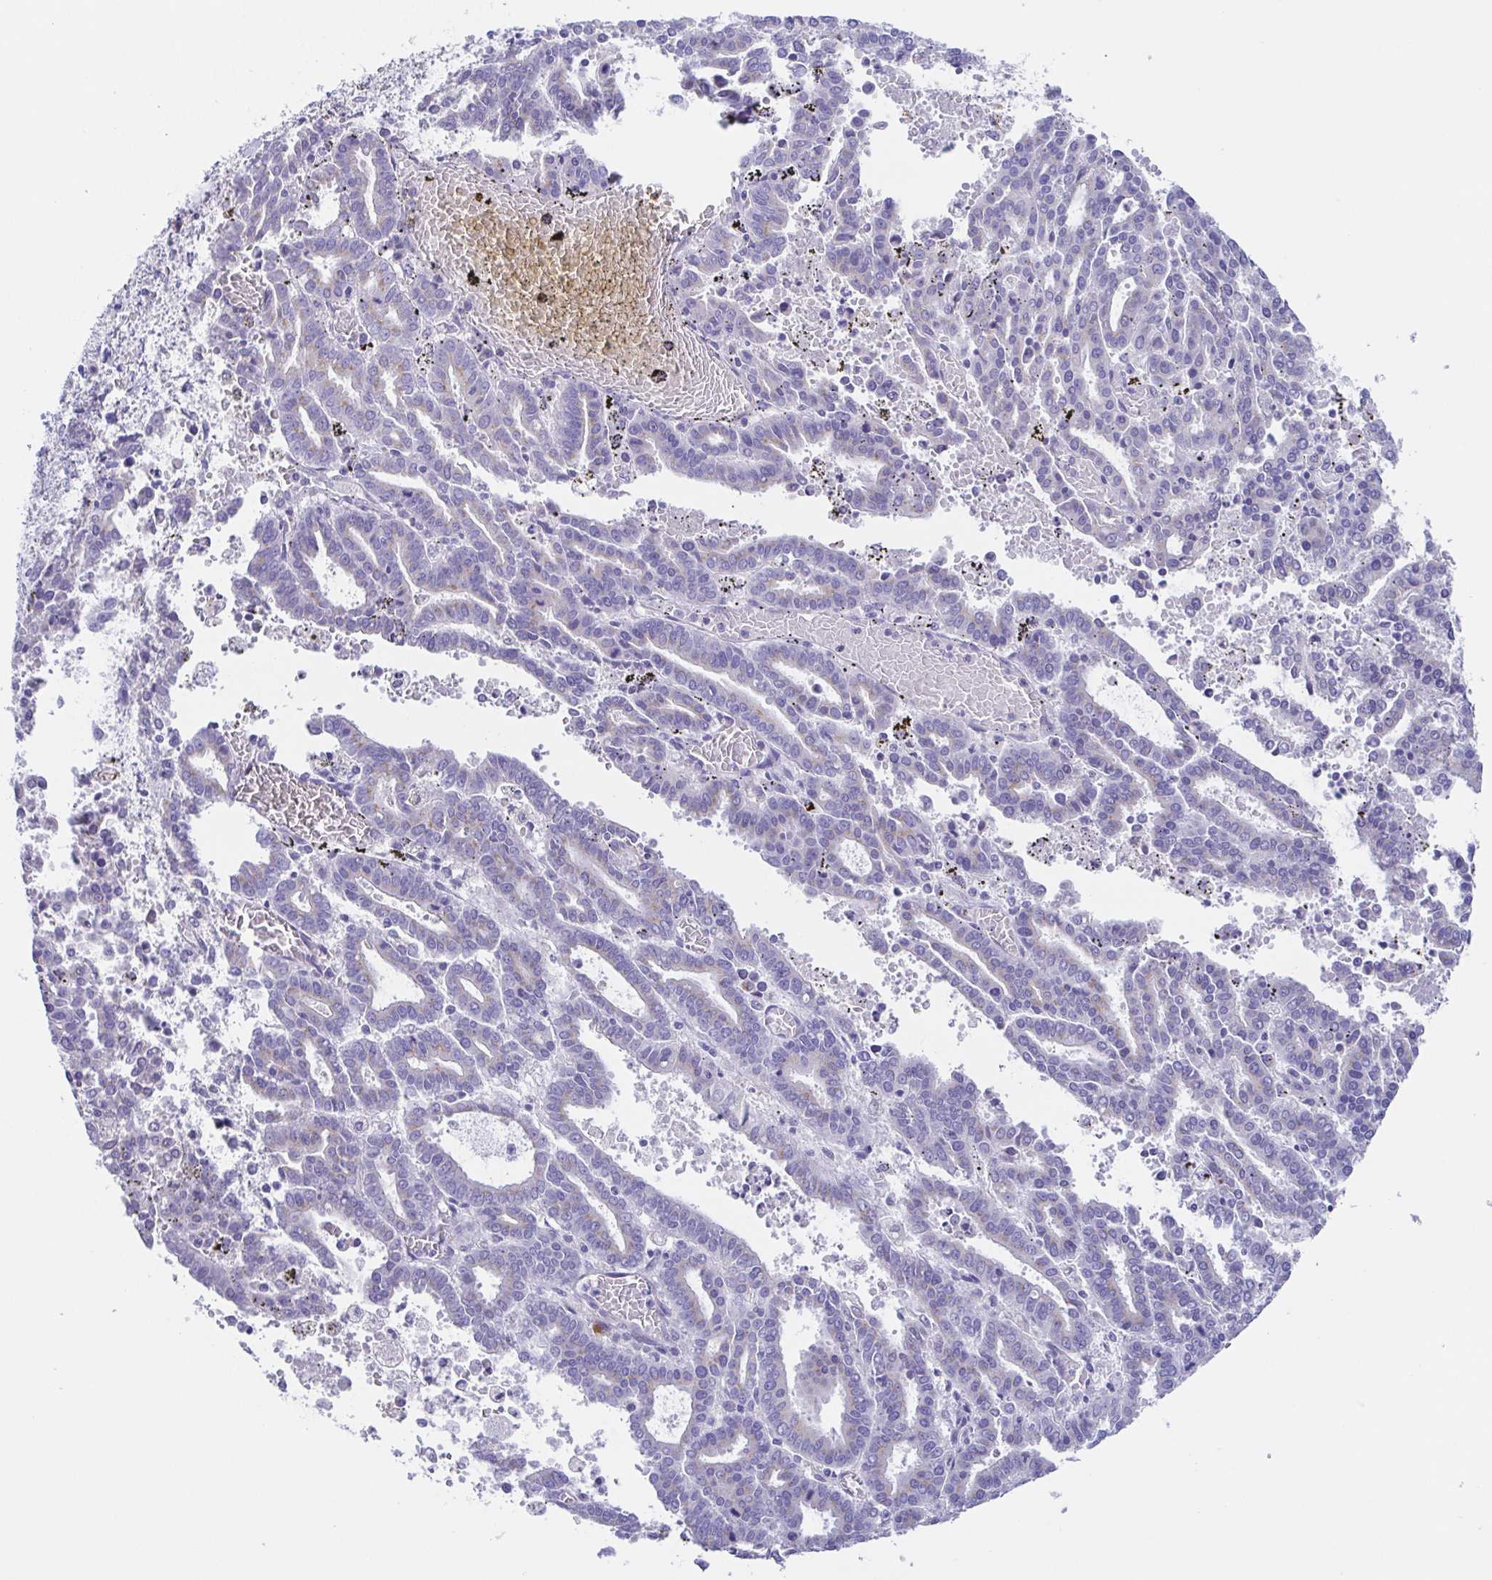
{"staining": {"intensity": "weak", "quantity": "<25%", "location": "cytoplasmic/membranous"}, "tissue": "endometrial cancer", "cell_type": "Tumor cells", "image_type": "cancer", "snomed": [{"axis": "morphology", "description": "Adenocarcinoma, NOS"}, {"axis": "topography", "description": "Uterus"}], "caption": "This is a histopathology image of immunohistochemistry staining of endometrial cancer (adenocarcinoma), which shows no expression in tumor cells. (DAB (3,3'-diaminobenzidine) IHC with hematoxylin counter stain).", "gene": "SCG3", "patient": {"sex": "female", "age": 83}}